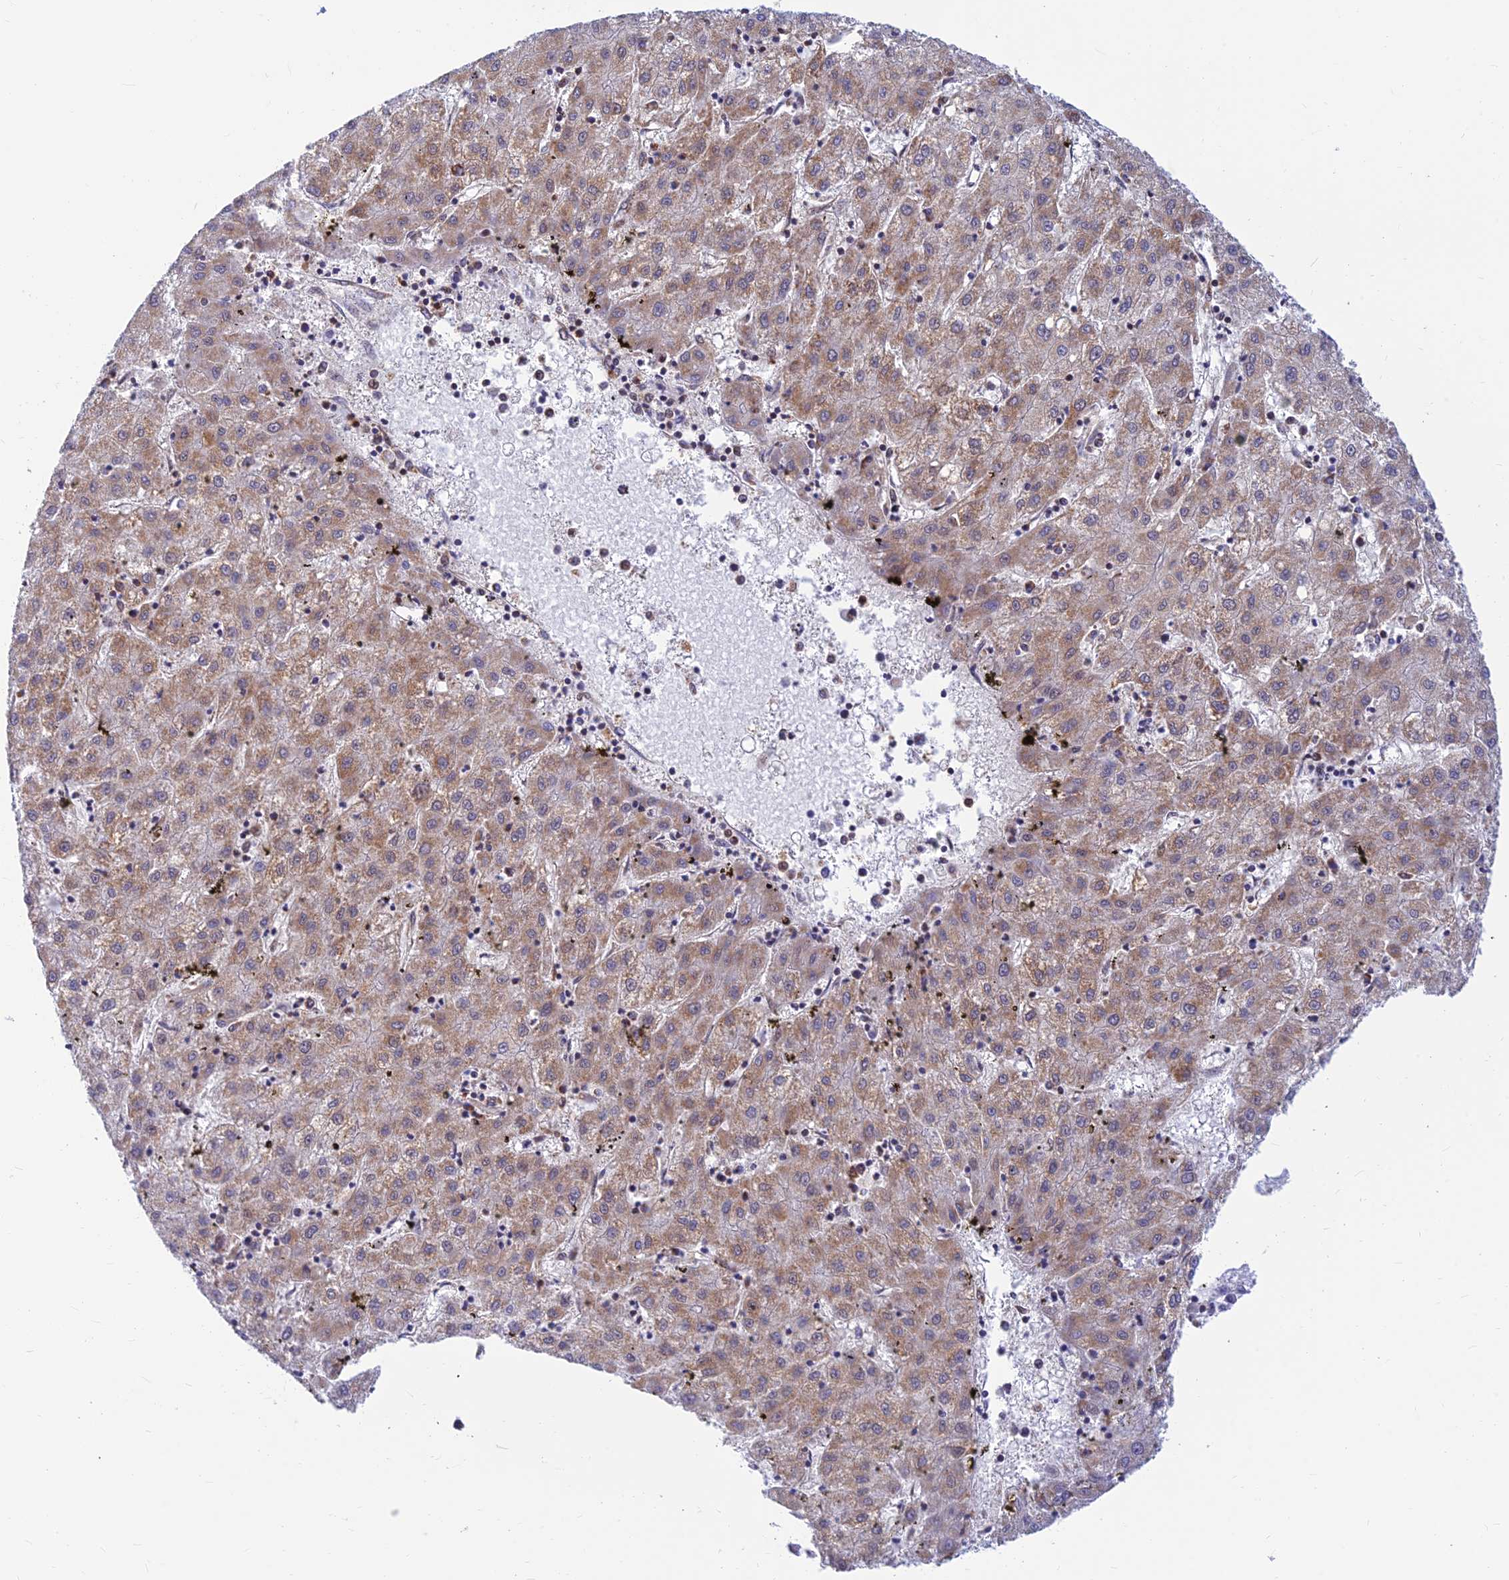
{"staining": {"intensity": "weak", "quantity": ">75%", "location": "cytoplasmic/membranous"}, "tissue": "liver cancer", "cell_type": "Tumor cells", "image_type": "cancer", "snomed": [{"axis": "morphology", "description": "Carcinoma, Hepatocellular, NOS"}, {"axis": "topography", "description": "Liver"}], "caption": "Protein analysis of liver cancer tissue shows weak cytoplasmic/membranous expression in approximately >75% of tumor cells.", "gene": "LYSMD2", "patient": {"sex": "male", "age": 72}}